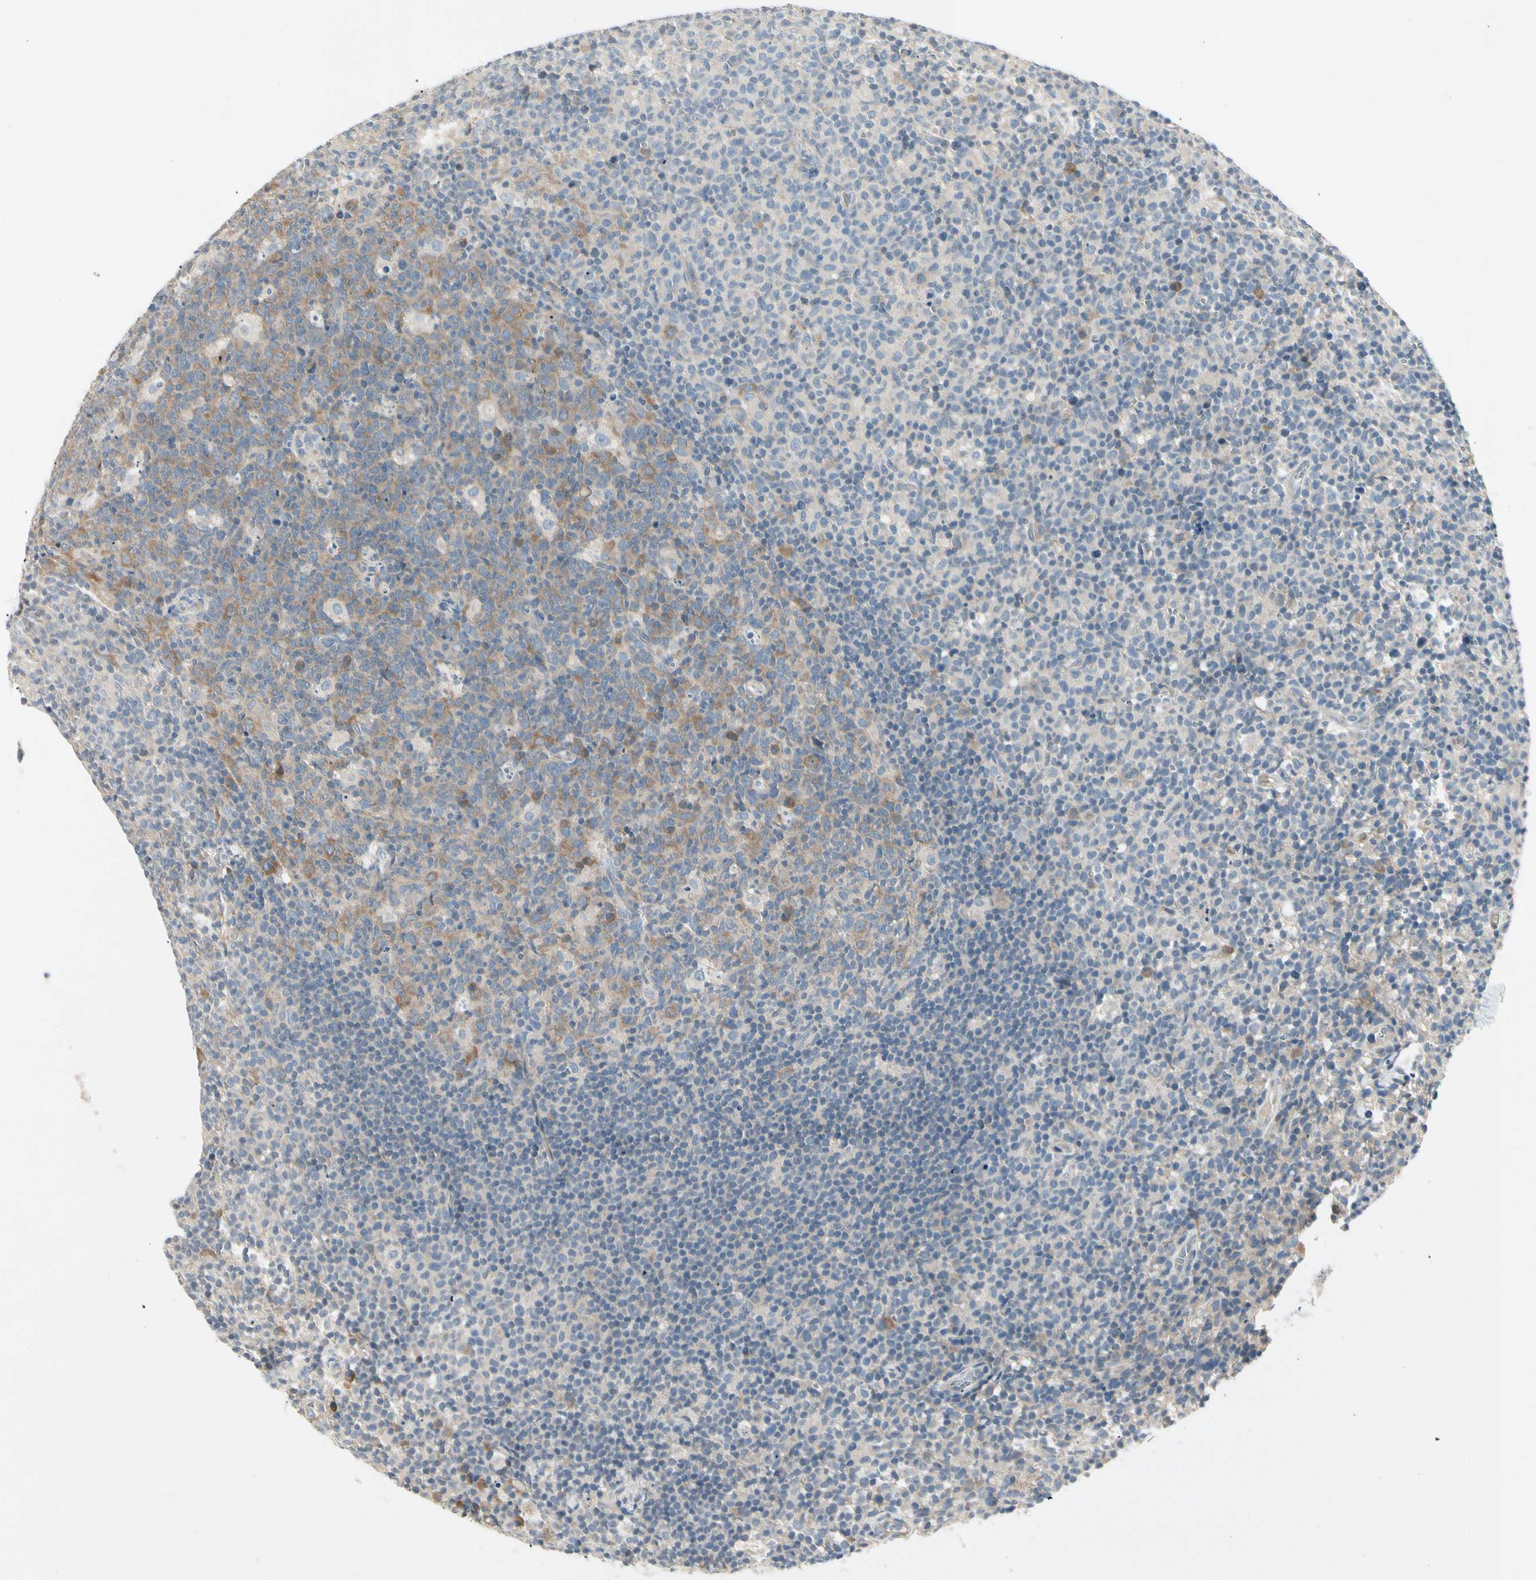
{"staining": {"intensity": "moderate", "quantity": ">75%", "location": "cytoplasmic/membranous"}, "tissue": "lymph node", "cell_type": "Germinal center cells", "image_type": "normal", "snomed": [{"axis": "morphology", "description": "Normal tissue, NOS"}, {"axis": "morphology", "description": "Inflammation, NOS"}, {"axis": "topography", "description": "Lymph node"}], "caption": "Immunohistochemical staining of unremarkable human lymph node exhibits >75% levels of moderate cytoplasmic/membranous protein staining in approximately >75% of germinal center cells.", "gene": "IL1R1", "patient": {"sex": "male", "age": 55}}